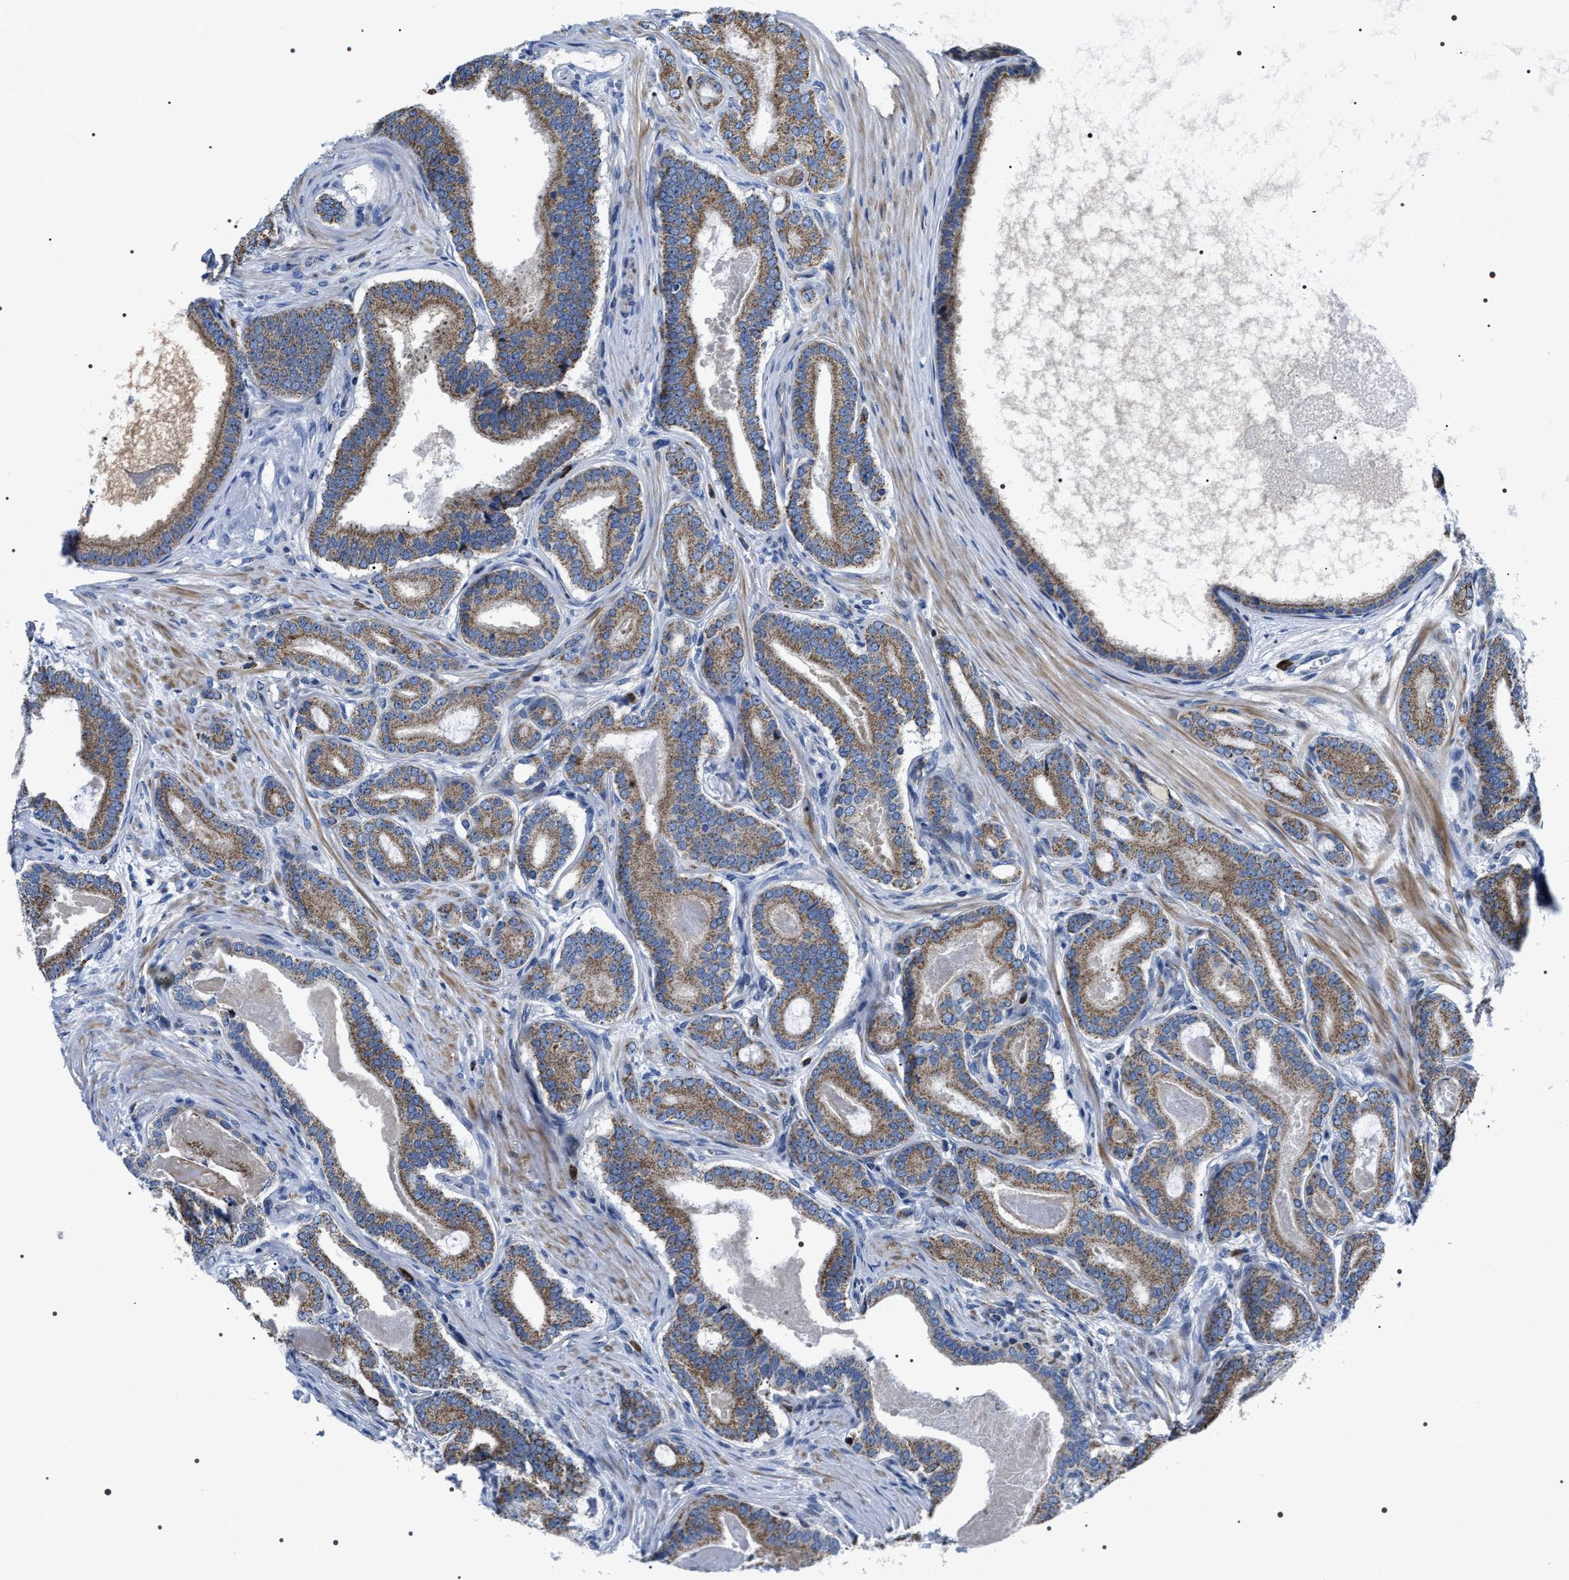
{"staining": {"intensity": "moderate", "quantity": ">75%", "location": "cytoplasmic/membranous"}, "tissue": "prostate cancer", "cell_type": "Tumor cells", "image_type": "cancer", "snomed": [{"axis": "morphology", "description": "Adenocarcinoma, High grade"}, {"axis": "topography", "description": "Prostate"}], "caption": "Immunohistochemistry (IHC) histopathology image of prostate high-grade adenocarcinoma stained for a protein (brown), which exhibits medium levels of moderate cytoplasmic/membranous staining in approximately >75% of tumor cells.", "gene": "NTMT1", "patient": {"sex": "male", "age": 60}}